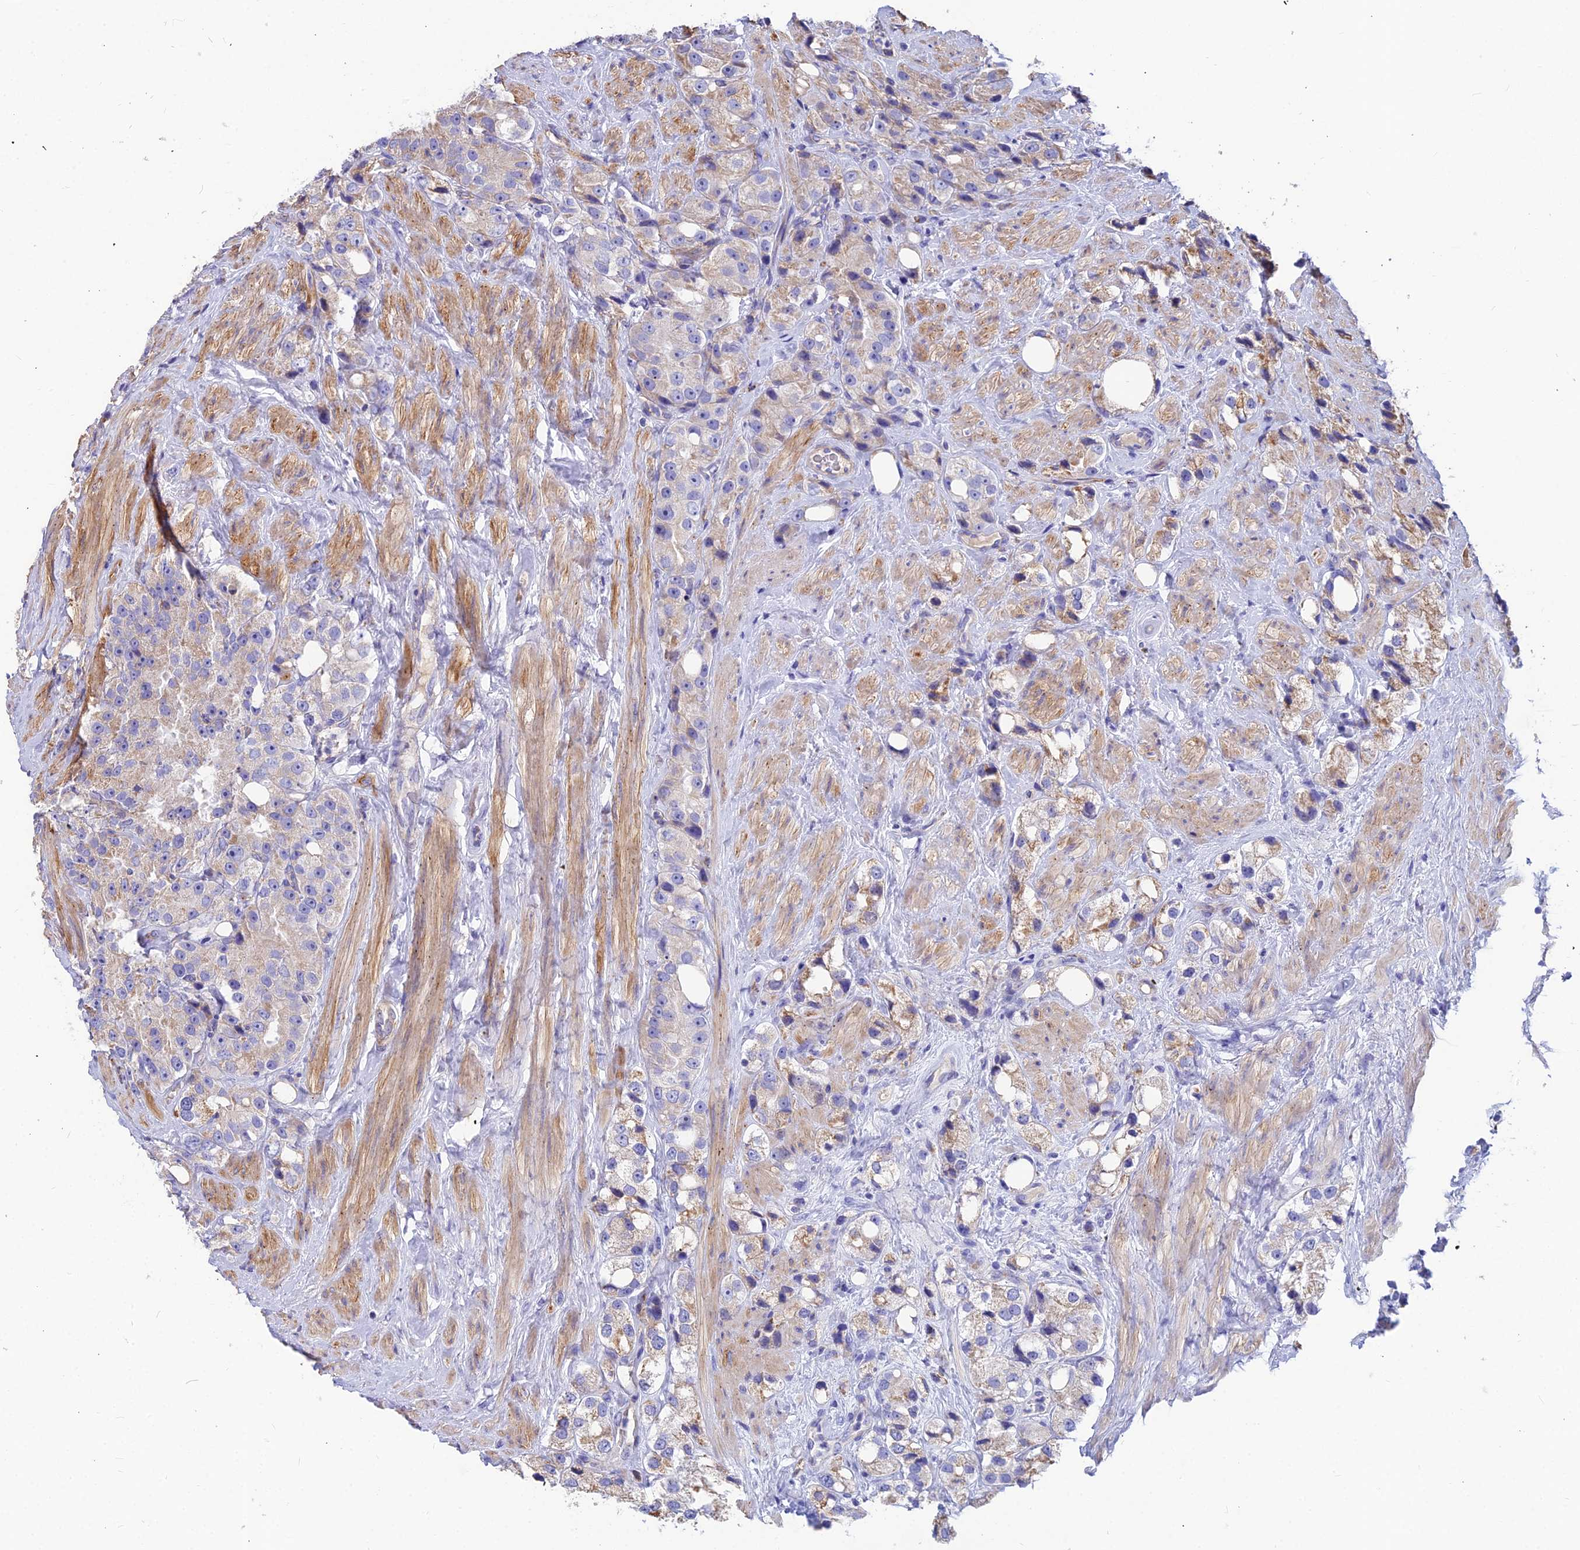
{"staining": {"intensity": "negative", "quantity": "none", "location": "none"}, "tissue": "prostate cancer", "cell_type": "Tumor cells", "image_type": "cancer", "snomed": [{"axis": "morphology", "description": "Adenocarcinoma, NOS"}, {"axis": "topography", "description": "Prostate"}], "caption": "Immunohistochemical staining of prostate cancer reveals no significant expression in tumor cells. (IHC, brightfield microscopy, high magnification).", "gene": "ASPHD1", "patient": {"sex": "male", "age": 79}}